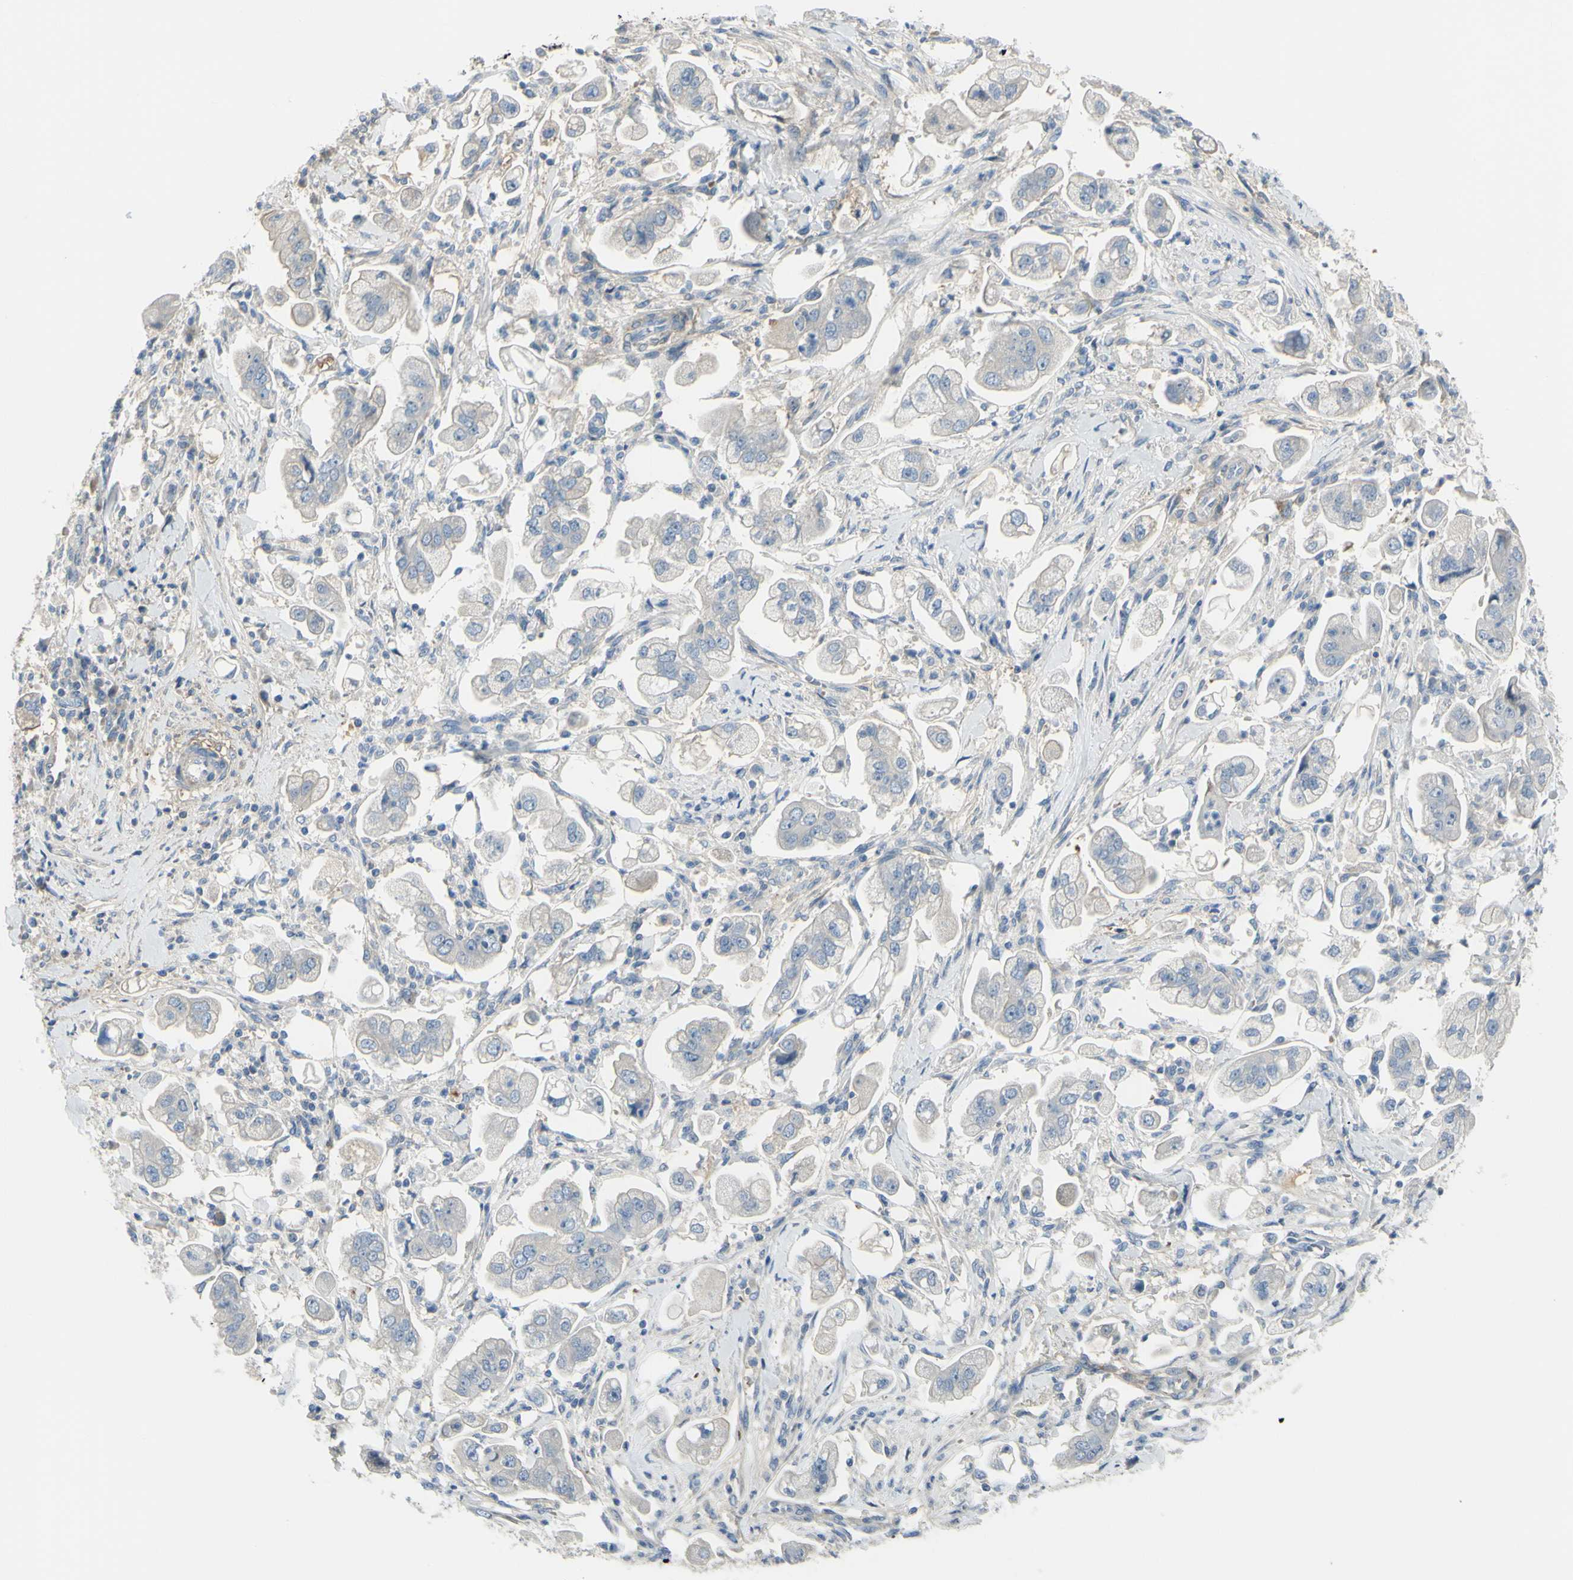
{"staining": {"intensity": "negative", "quantity": "none", "location": "none"}, "tissue": "stomach cancer", "cell_type": "Tumor cells", "image_type": "cancer", "snomed": [{"axis": "morphology", "description": "Adenocarcinoma, NOS"}, {"axis": "topography", "description": "Stomach"}], "caption": "There is no significant expression in tumor cells of stomach adenocarcinoma.", "gene": "NCBP2L", "patient": {"sex": "male", "age": 62}}